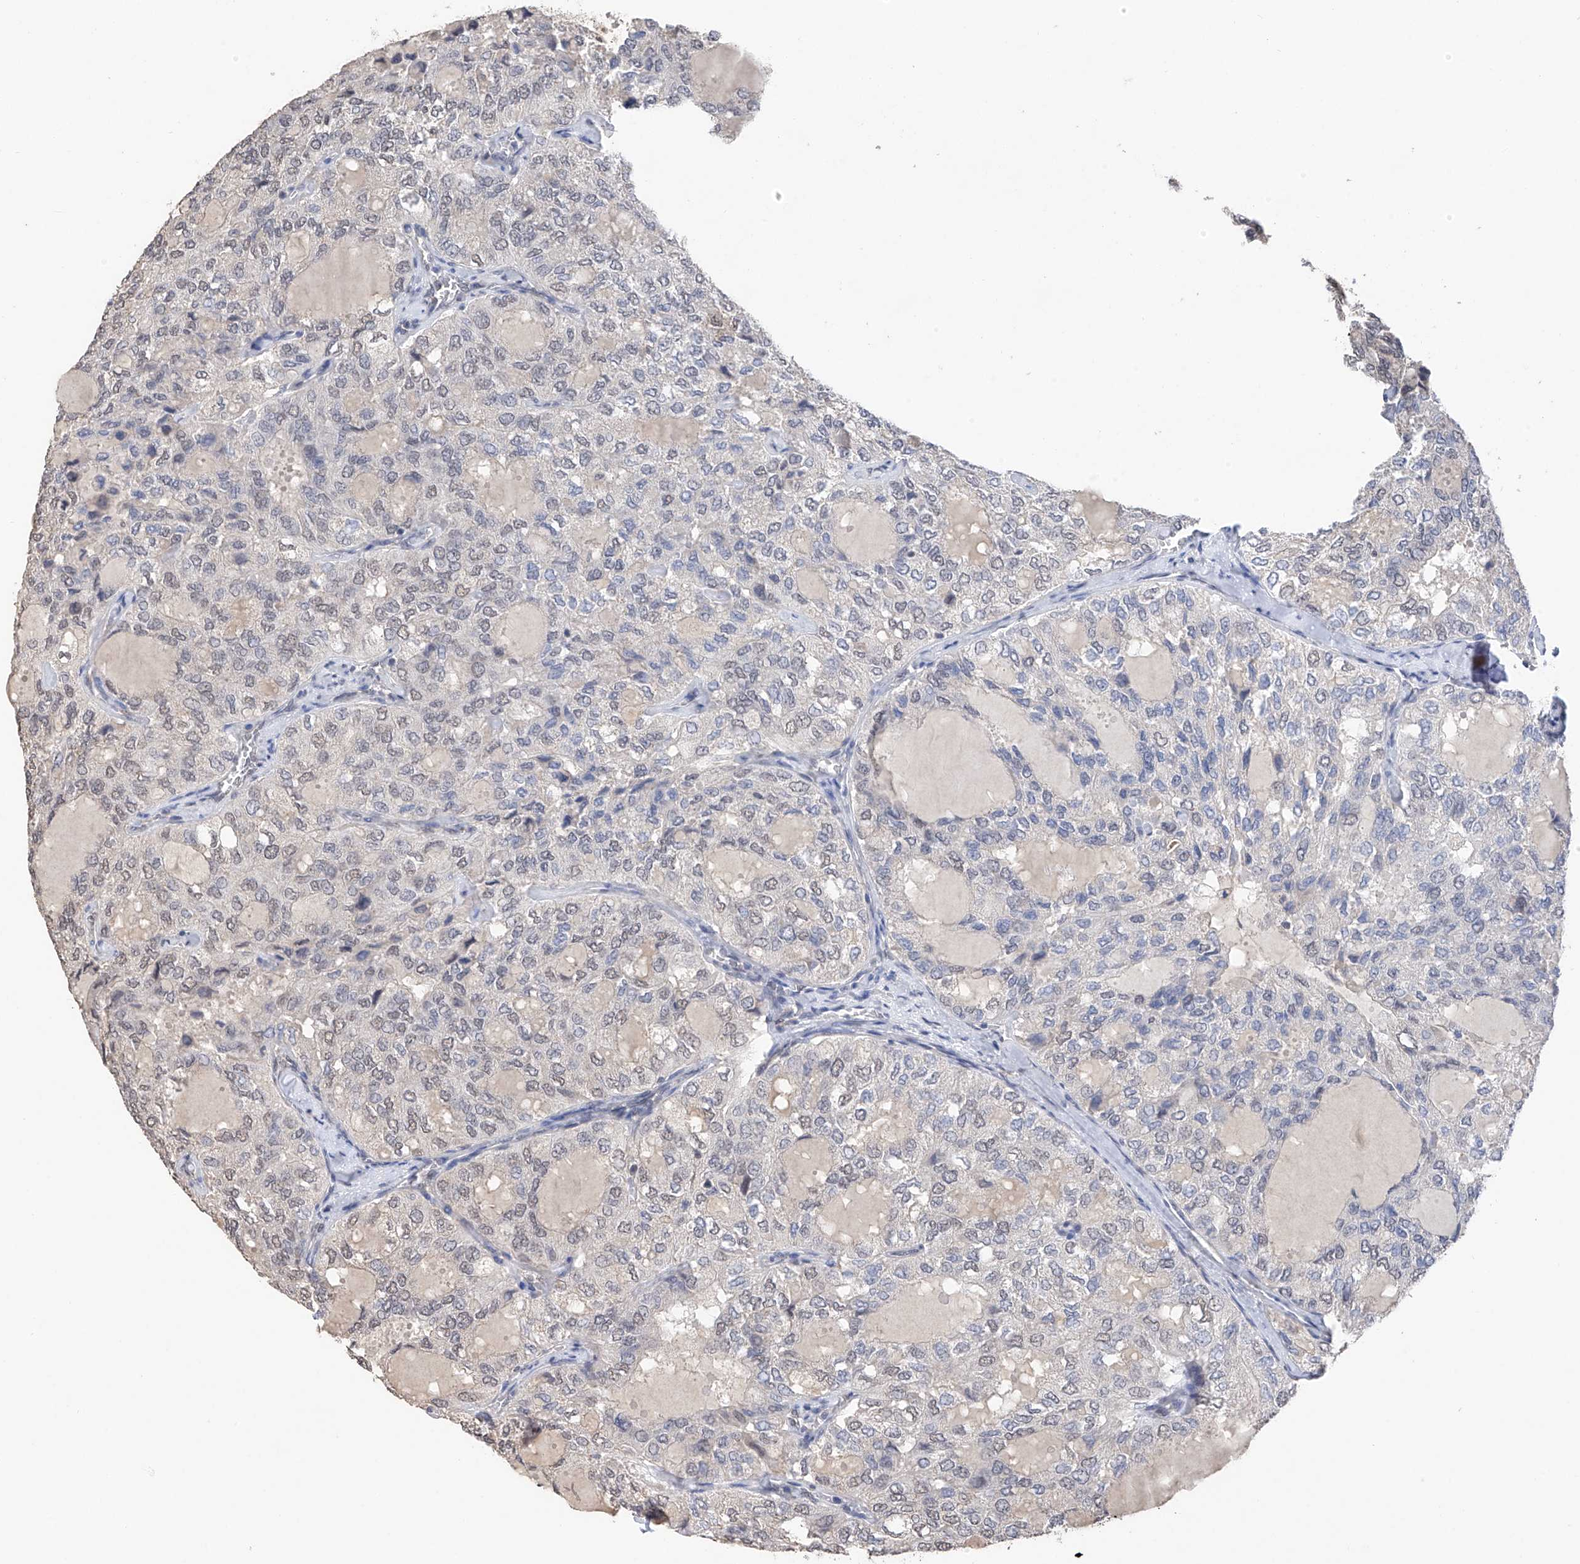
{"staining": {"intensity": "negative", "quantity": "none", "location": "none"}, "tissue": "thyroid cancer", "cell_type": "Tumor cells", "image_type": "cancer", "snomed": [{"axis": "morphology", "description": "Follicular adenoma carcinoma, NOS"}, {"axis": "topography", "description": "Thyroid gland"}], "caption": "Immunohistochemistry (IHC) photomicrograph of thyroid cancer (follicular adenoma carcinoma) stained for a protein (brown), which exhibits no staining in tumor cells. Brightfield microscopy of IHC stained with DAB (3,3'-diaminobenzidine) (brown) and hematoxylin (blue), captured at high magnification.", "gene": "DMAP1", "patient": {"sex": "male", "age": 75}}